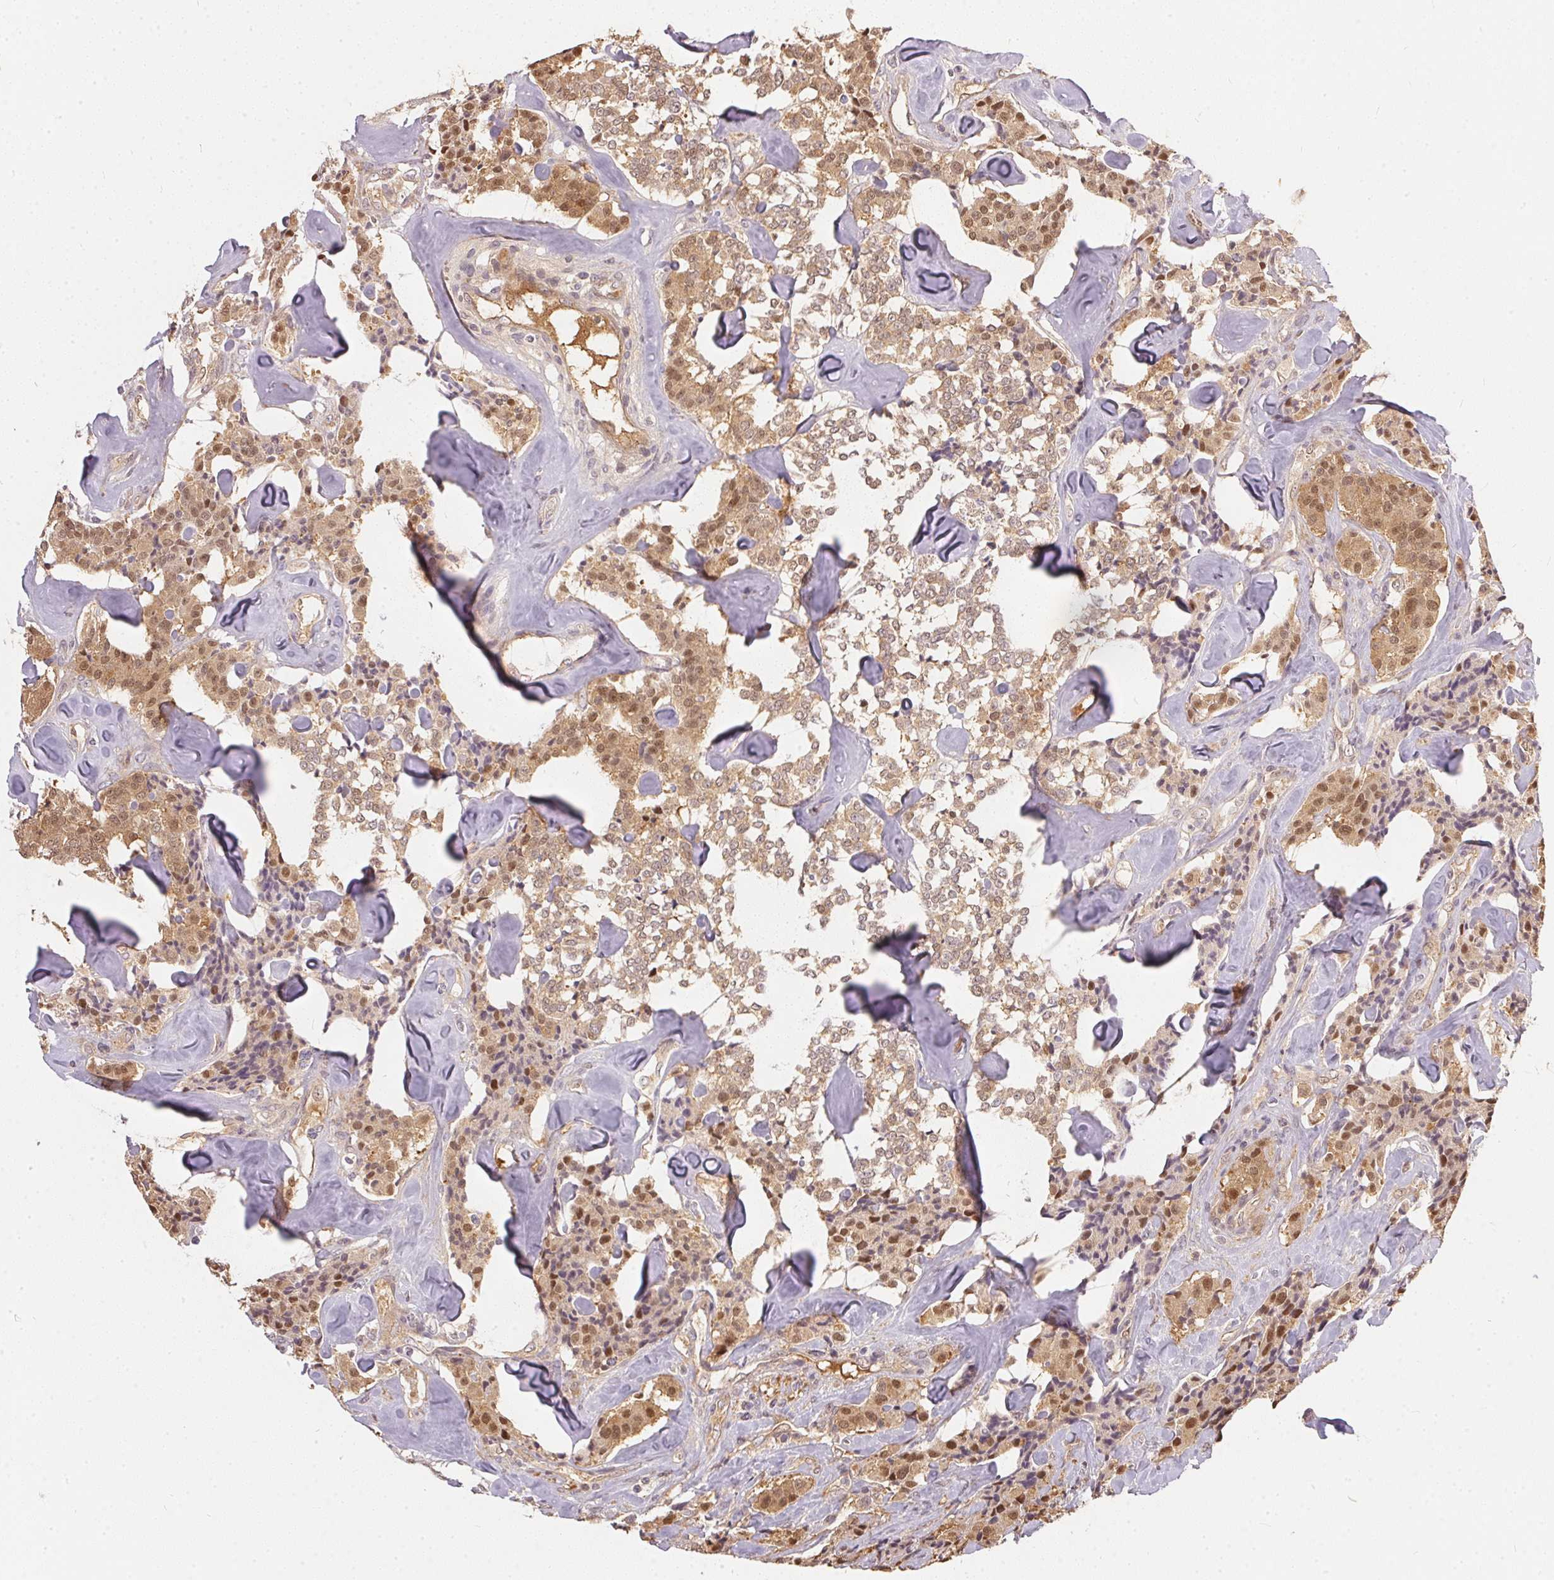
{"staining": {"intensity": "moderate", "quantity": ">75%", "location": "cytoplasmic/membranous,nuclear"}, "tissue": "carcinoid", "cell_type": "Tumor cells", "image_type": "cancer", "snomed": [{"axis": "morphology", "description": "Carcinoid, malignant, NOS"}, {"axis": "topography", "description": "Pancreas"}], "caption": "Immunohistochemistry (DAB) staining of human carcinoid (malignant) displays moderate cytoplasmic/membranous and nuclear protein expression in about >75% of tumor cells. Using DAB (brown) and hematoxylin (blue) stains, captured at high magnification using brightfield microscopy.", "gene": "BLMH", "patient": {"sex": "male", "age": 41}}